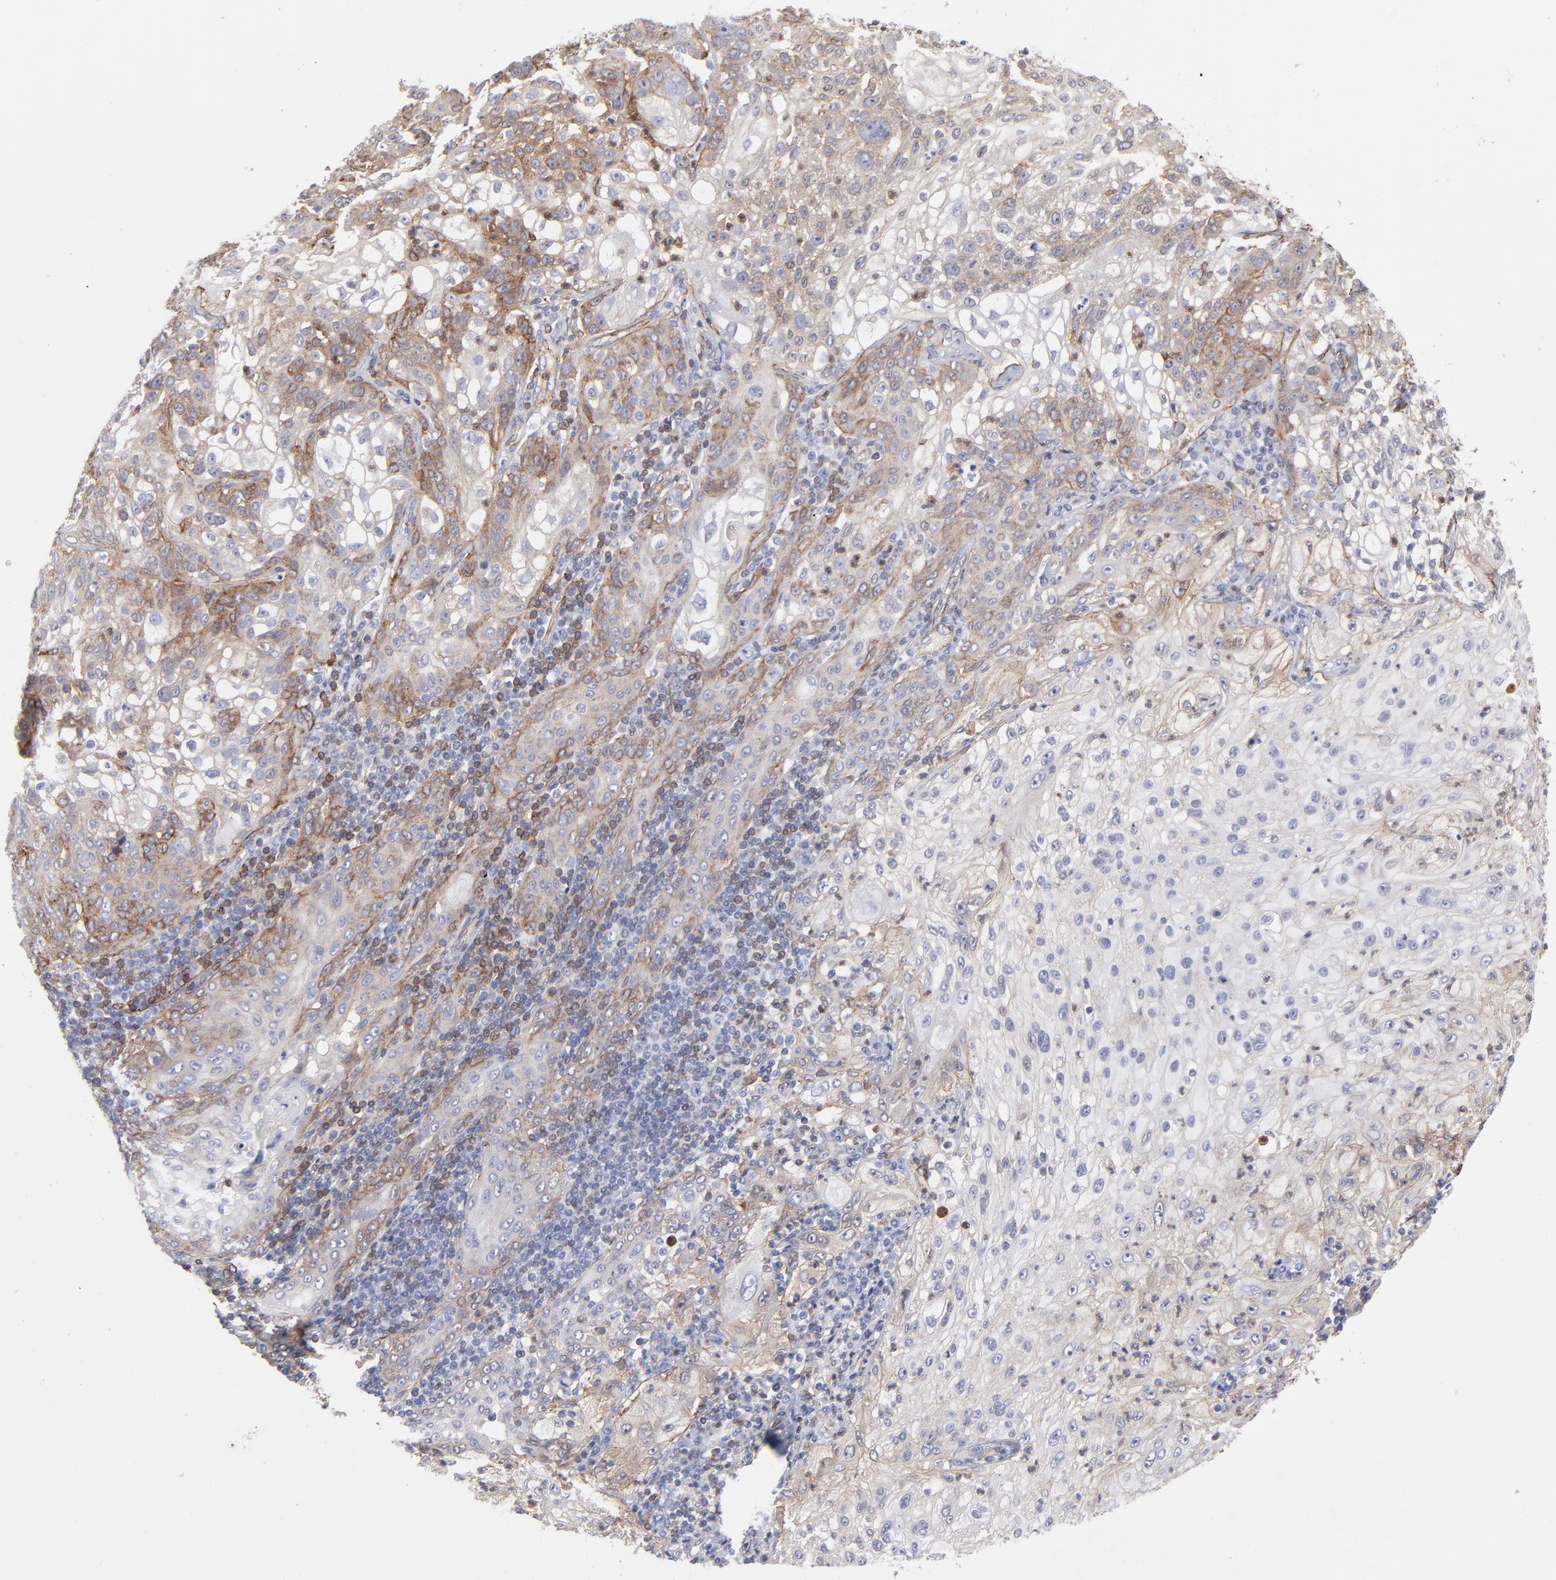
{"staining": {"intensity": "weak", "quantity": "25%-75%", "location": "cytoplasmic/membranous"}, "tissue": "lung cancer", "cell_type": "Tumor cells", "image_type": "cancer", "snomed": [{"axis": "morphology", "description": "Inflammation, NOS"}, {"axis": "morphology", "description": "Squamous cell carcinoma, NOS"}, {"axis": "topography", "description": "Lymph node"}, {"axis": "topography", "description": "Soft tissue"}, {"axis": "topography", "description": "Lung"}], "caption": "Squamous cell carcinoma (lung) tissue demonstrates weak cytoplasmic/membranous staining in about 25%-75% of tumor cells, visualized by immunohistochemistry.", "gene": "PXN", "patient": {"sex": "male", "age": 66}}